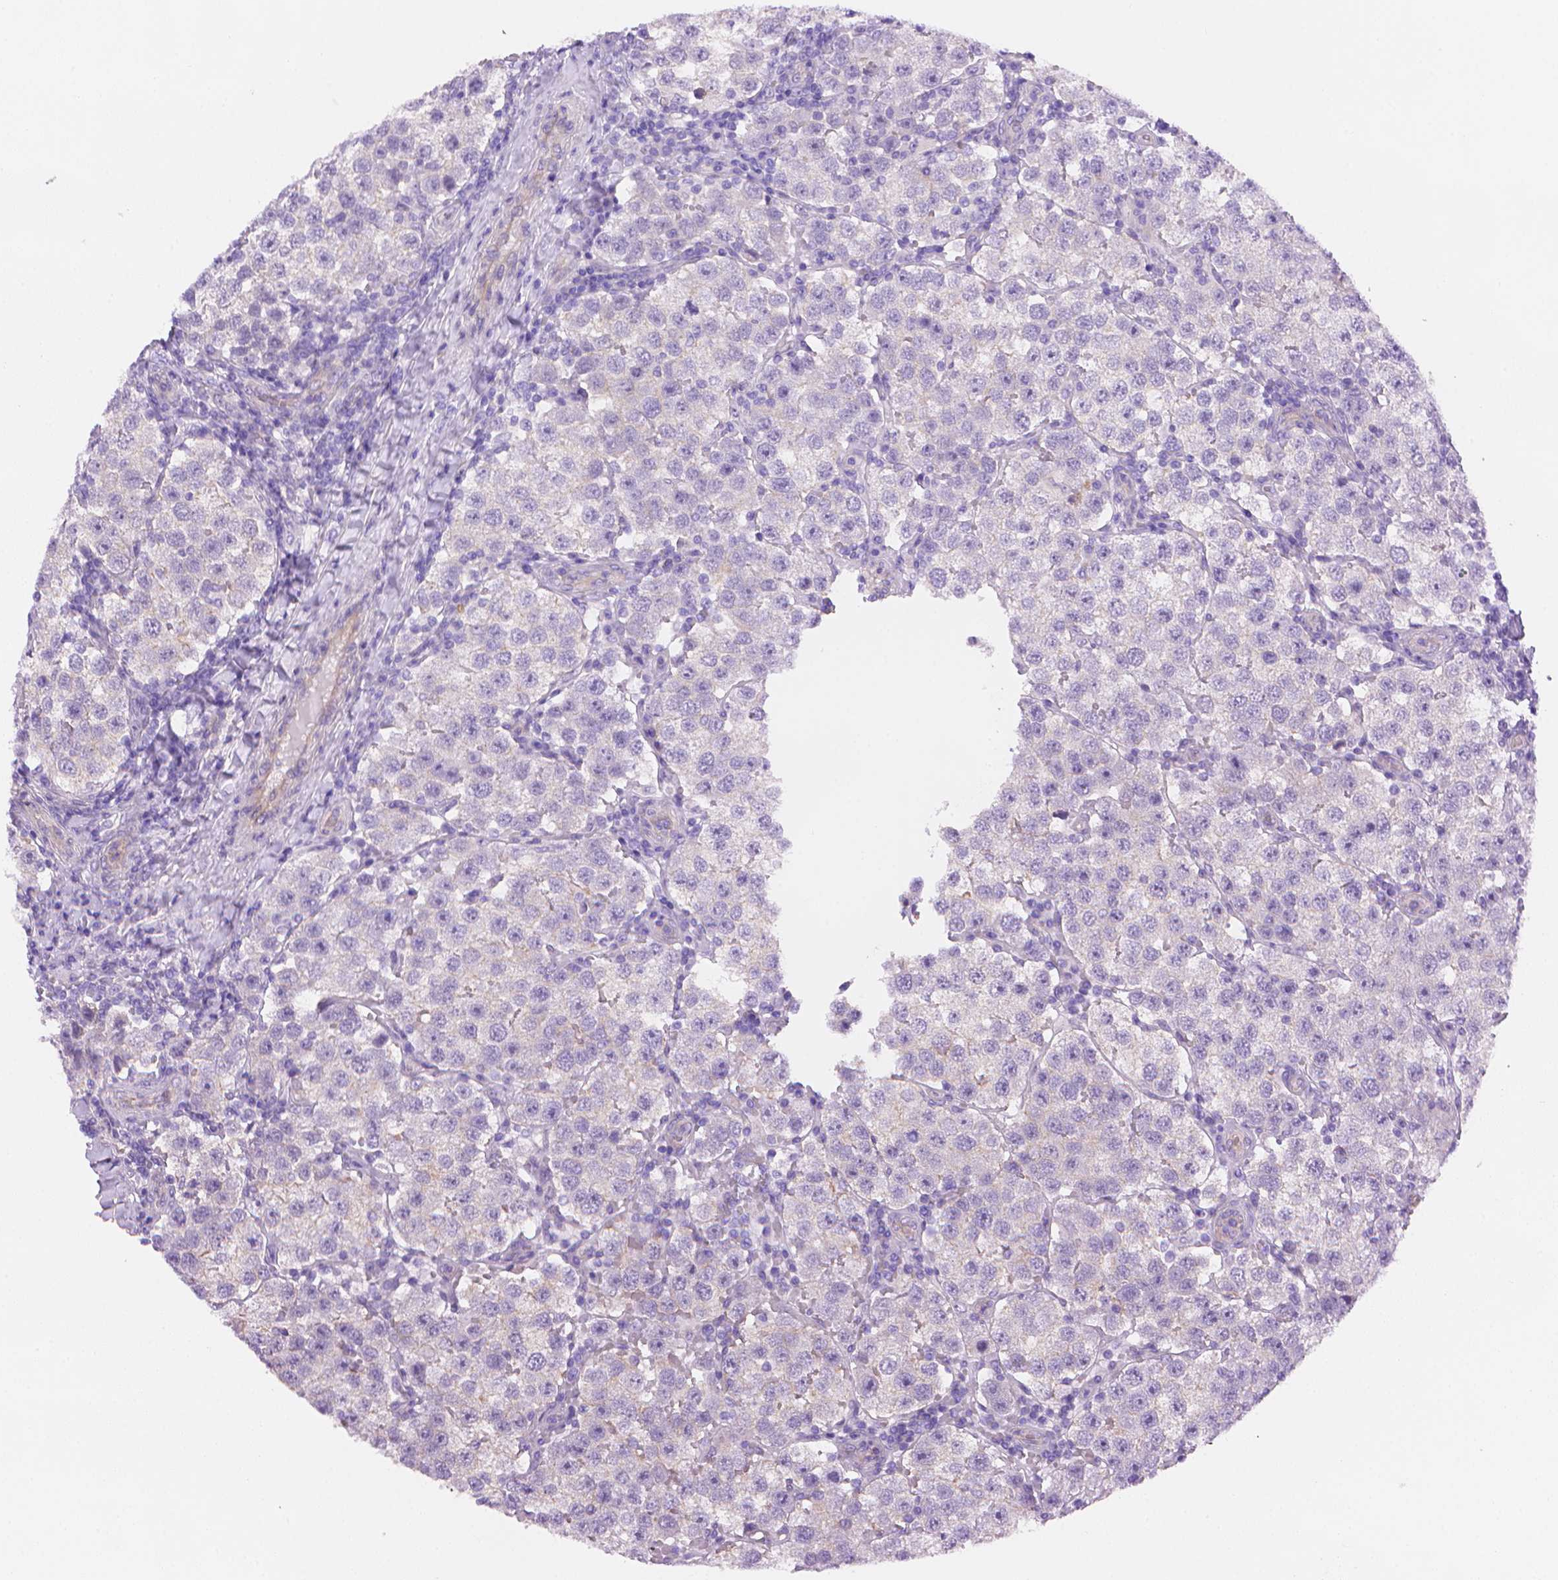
{"staining": {"intensity": "negative", "quantity": "none", "location": "none"}, "tissue": "testis cancer", "cell_type": "Tumor cells", "image_type": "cancer", "snomed": [{"axis": "morphology", "description": "Seminoma, NOS"}, {"axis": "topography", "description": "Testis"}], "caption": "IHC image of human testis seminoma stained for a protein (brown), which shows no staining in tumor cells.", "gene": "AMMECR1", "patient": {"sex": "male", "age": 37}}